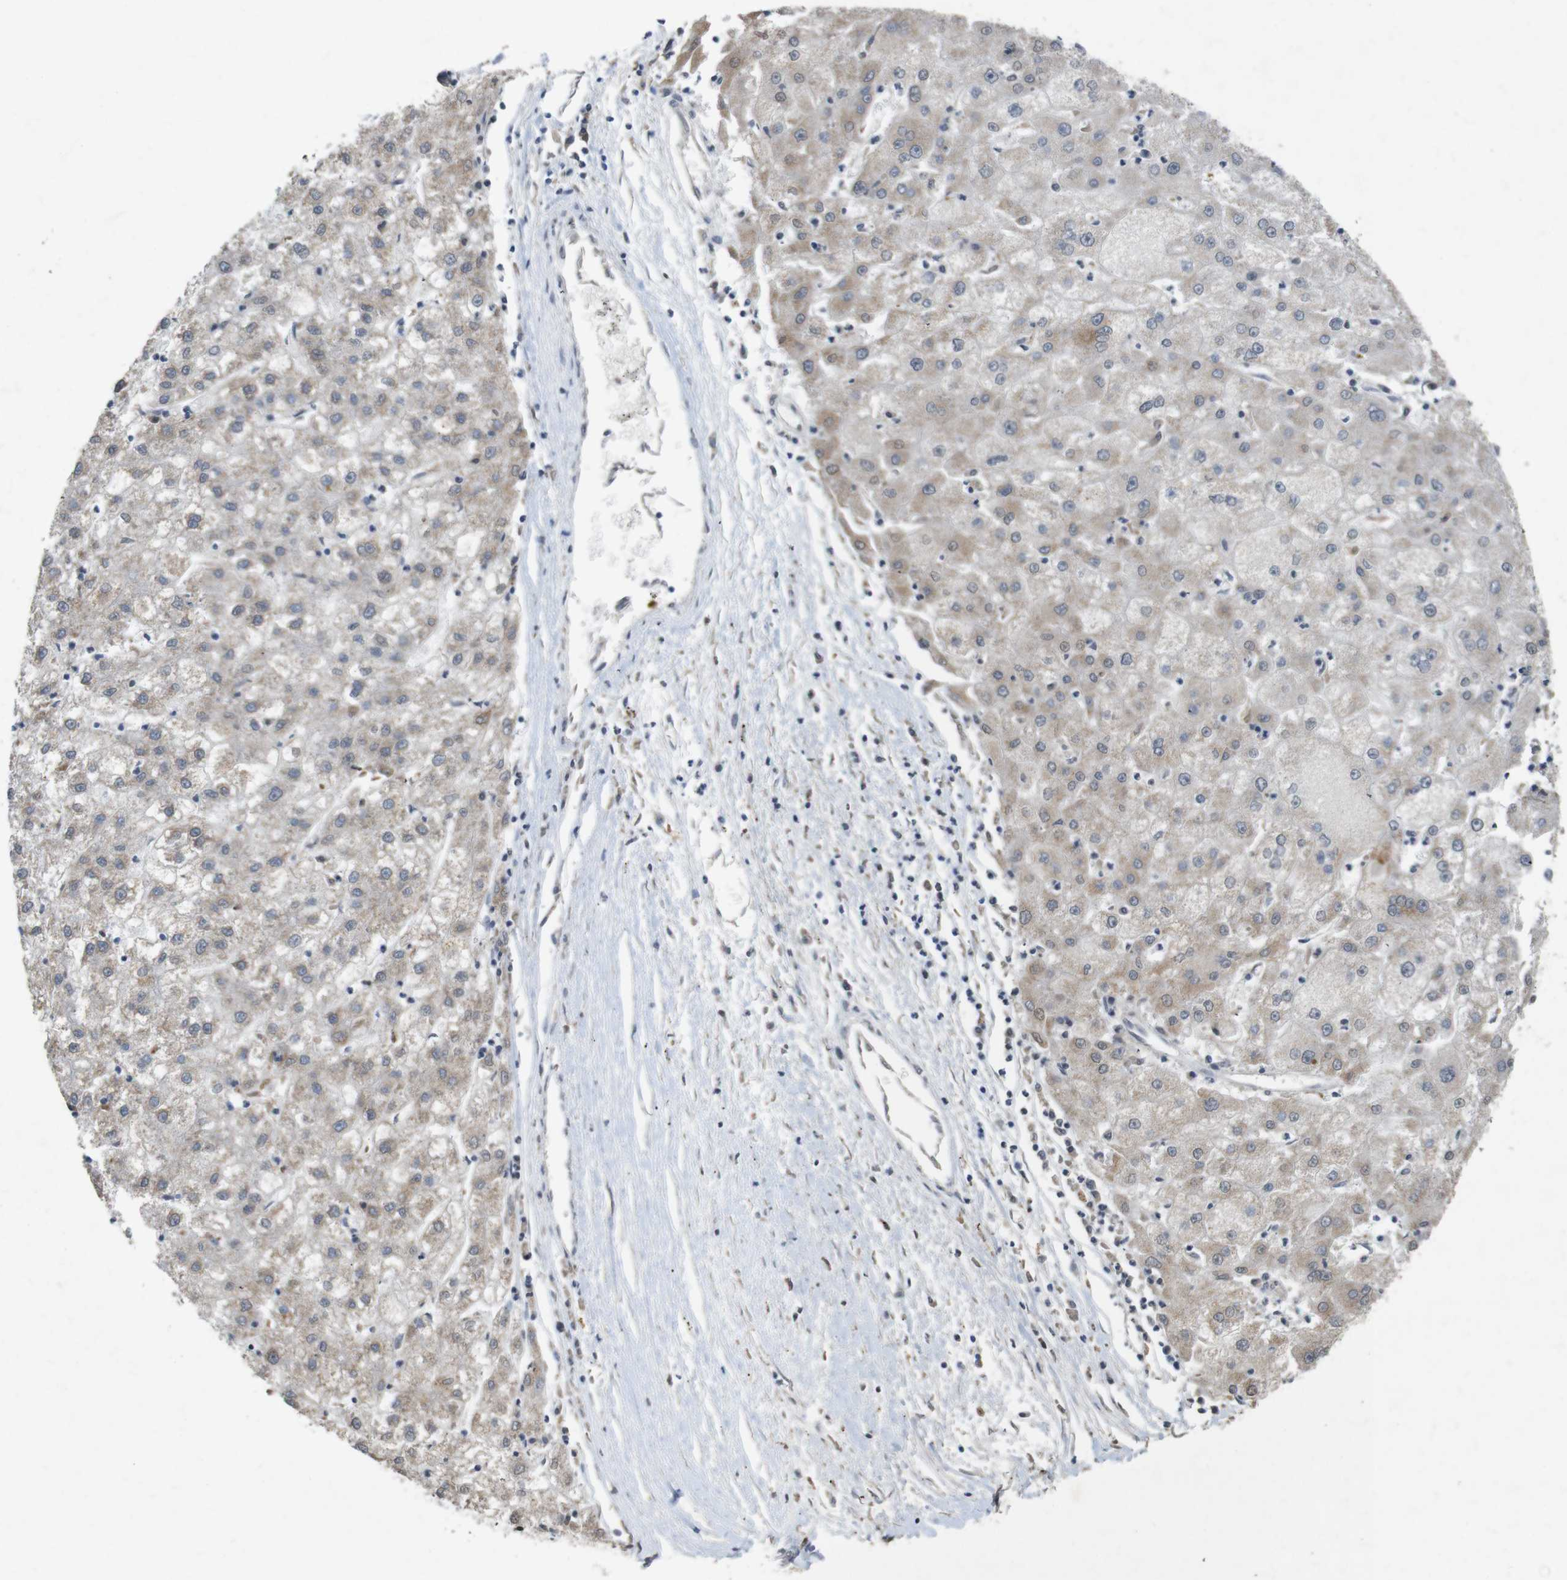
{"staining": {"intensity": "weak", "quantity": ">75%", "location": "cytoplasmic/membranous"}, "tissue": "liver cancer", "cell_type": "Tumor cells", "image_type": "cancer", "snomed": [{"axis": "morphology", "description": "Carcinoma, Hepatocellular, NOS"}, {"axis": "topography", "description": "Liver"}], "caption": "An IHC photomicrograph of tumor tissue is shown. Protein staining in brown highlights weak cytoplasmic/membranous positivity in liver cancer (hepatocellular carcinoma) within tumor cells.", "gene": "TSPAN14", "patient": {"sex": "male", "age": 72}}